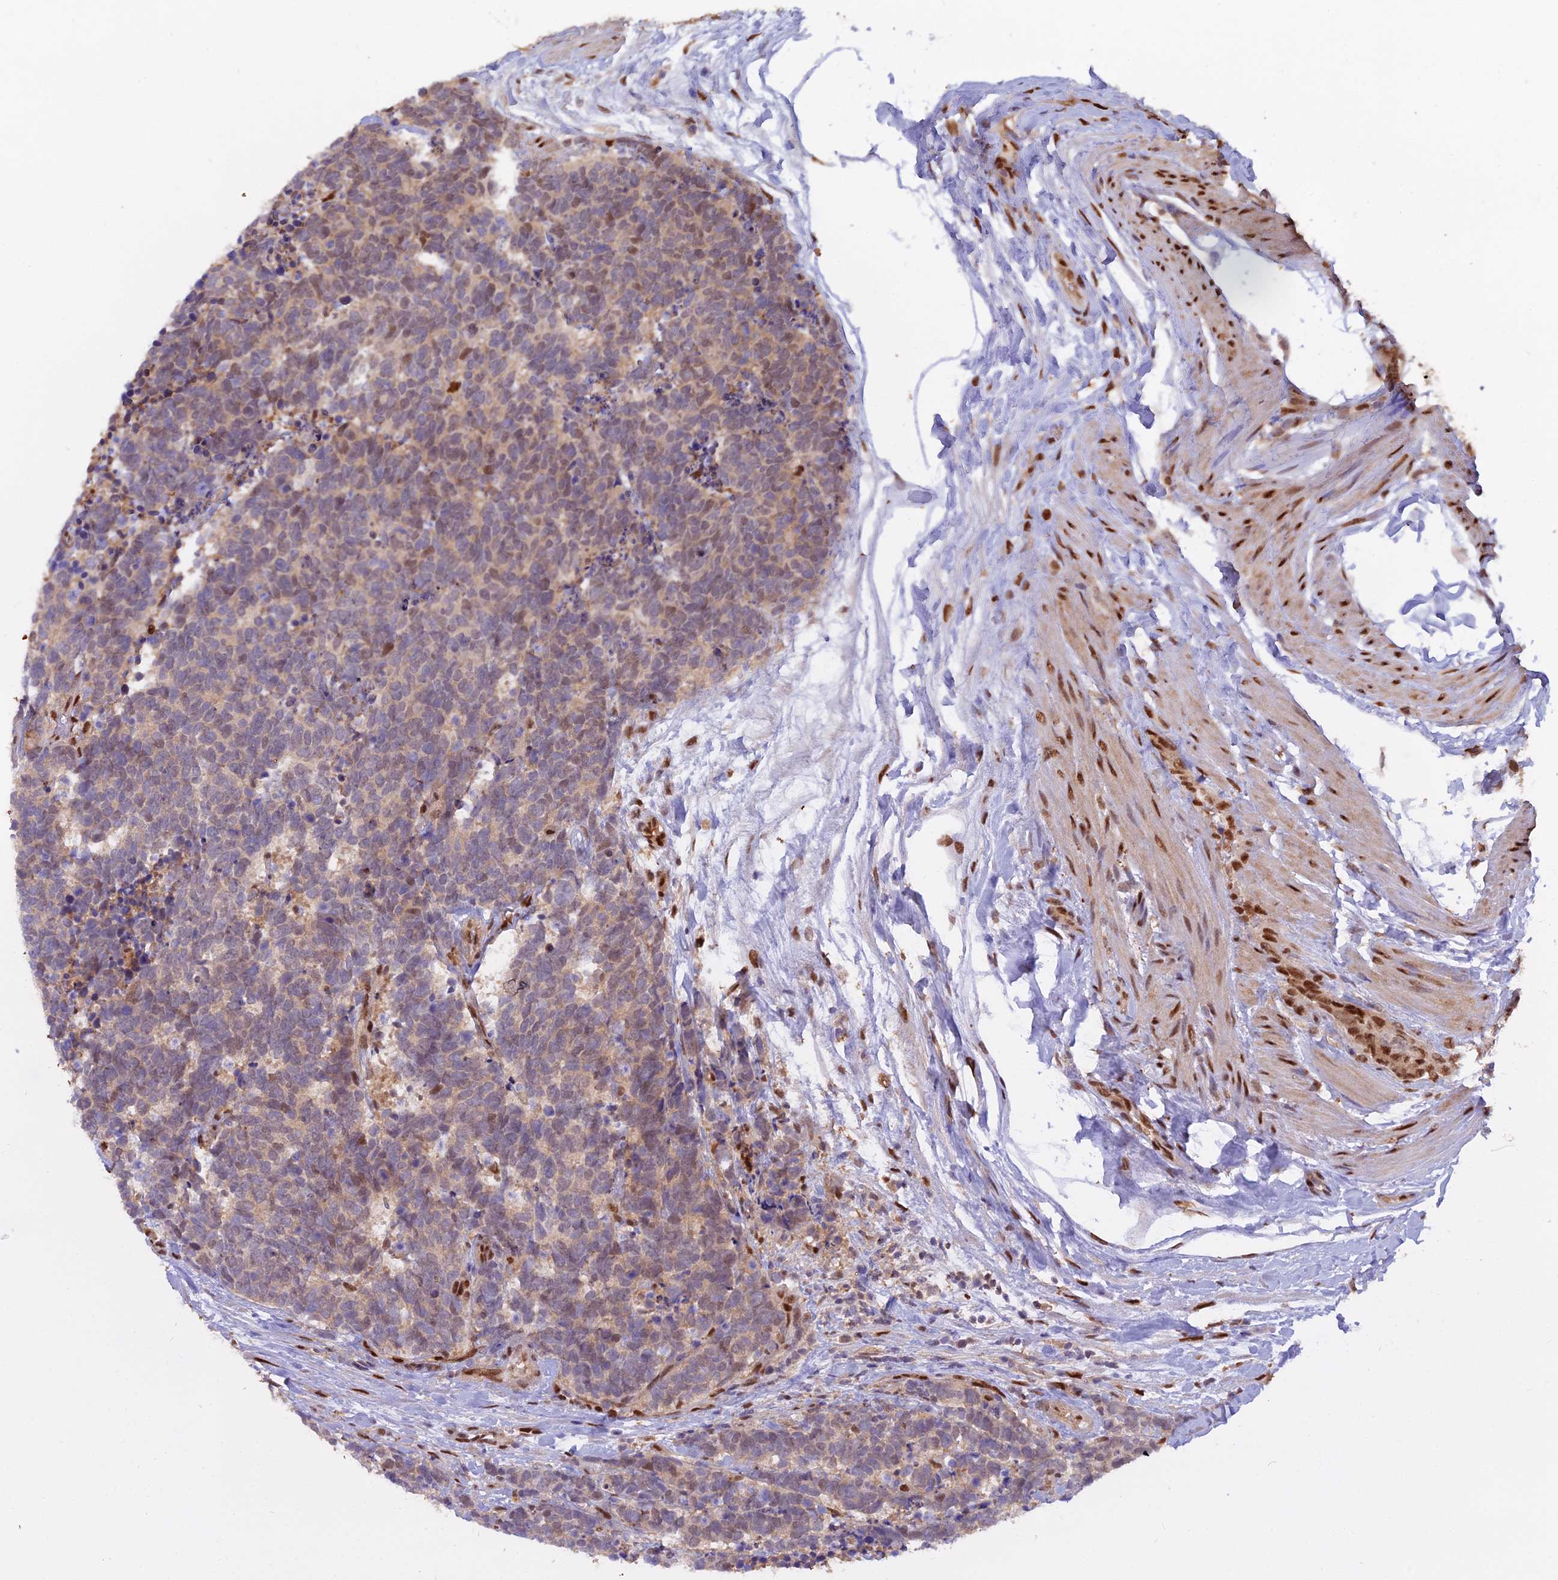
{"staining": {"intensity": "weak", "quantity": "25%-75%", "location": "nuclear"}, "tissue": "carcinoid", "cell_type": "Tumor cells", "image_type": "cancer", "snomed": [{"axis": "morphology", "description": "Carcinoma, NOS"}, {"axis": "morphology", "description": "Carcinoid, malignant, NOS"}, {"axis": "topography", "description": "Prostate"}], "caption": "Immunohistochemistry (IHC) of carcinoid reveals low levels of weak nuclear staining in about 25%-75% of tumor cells.", "gene": "NPEPL1", "patient": {"sex": "male", "age": 57}}